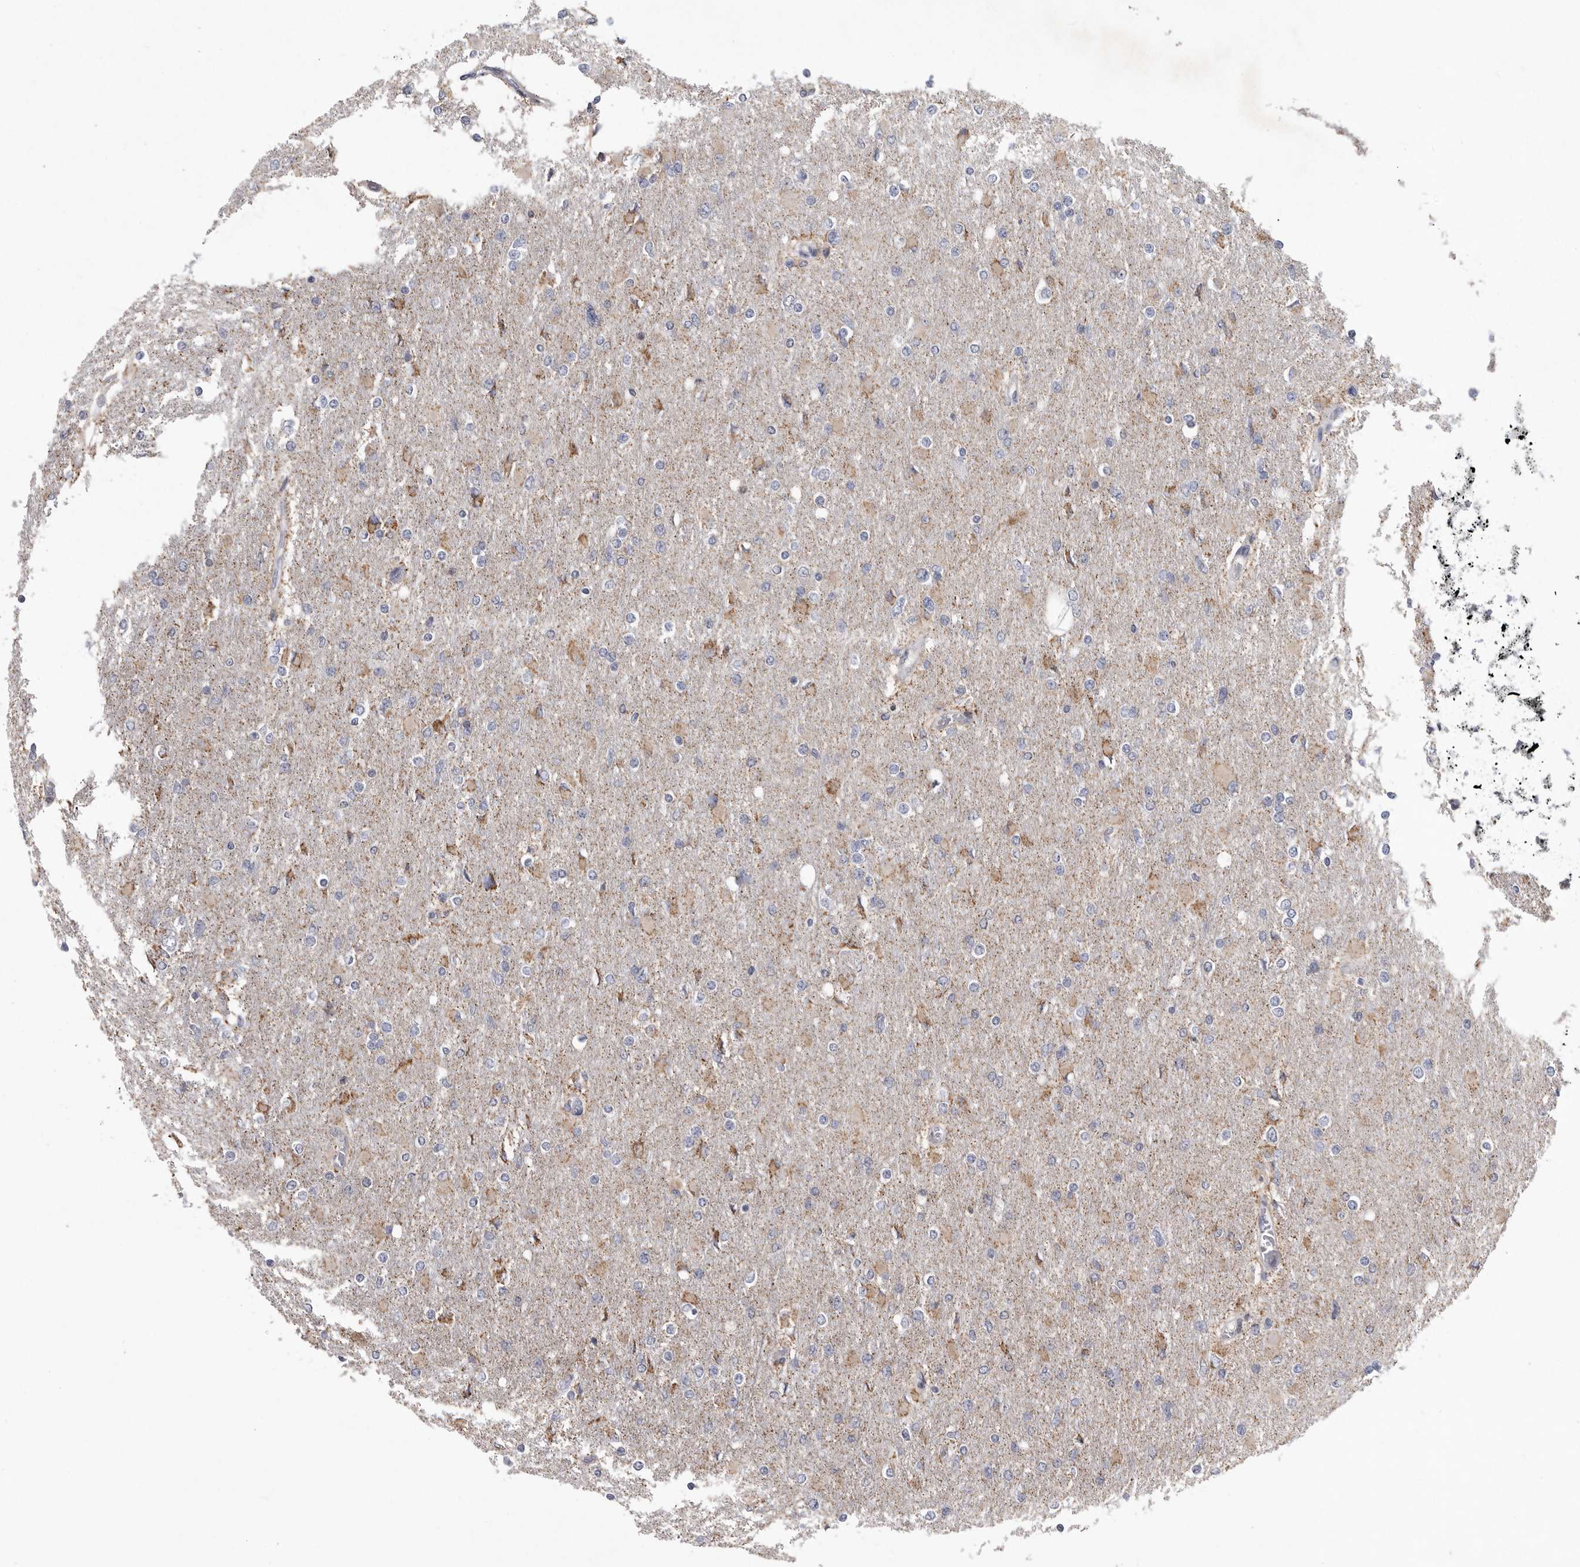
{"staining": {"intensity": "negative", "quantity": "none", "location": "none"}, "tissue": "glioma", "cell_type": "Tumor cells", "image_type": "cancer", "snomed": [{"axis": "morphology", "description": "Glioma, malignant, High grade"}, {"axis": "topography", "description": "Cerebral cortex"}], "caption": "Tumor cells are negative for protein expression in human glioma.", "gene": "MPZL1", "patient": {"sex": "female", "age": 36}}